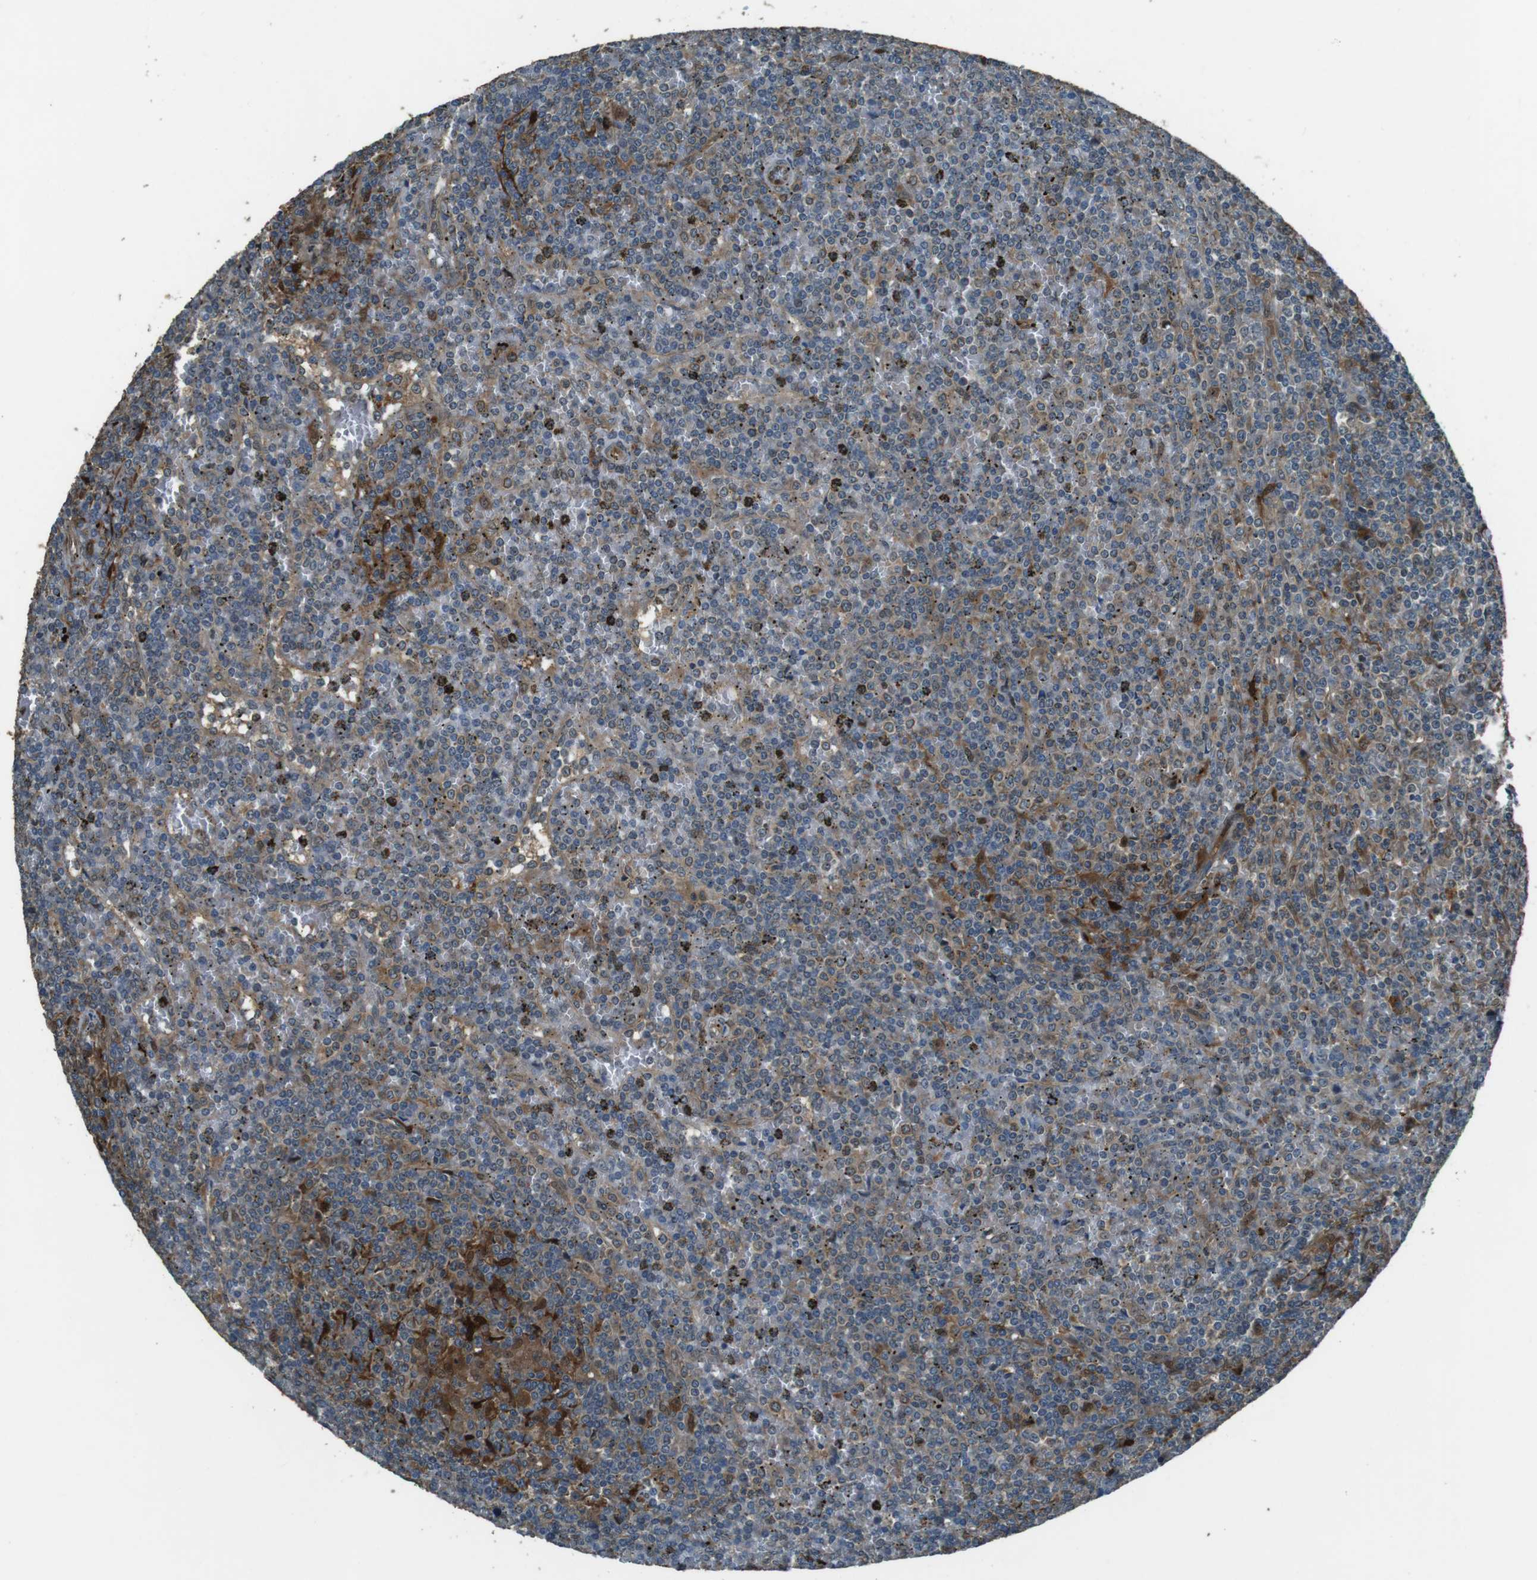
{"staining": {"intensity": "weak", "quantity": "25%-75%", "location": "cytoplasmic/membranous"}, "tissue": "lymphoma", "cell_type": "Tumor cells", "image_type": "cancer", "snomed": [{"axis": "morphology", "description": "Malignant lymphoma, non-Hodgkin's type, Low grade"}, {"axis": "topography", "description": "Spleen"}], "caption": "Tumor cells show weak cytoplasmic/membranous positivity in approximately 25%-75% of cells in lymphoma.", "gene": "MFAP3", "patient": {"sex": "female", "age": 19}}